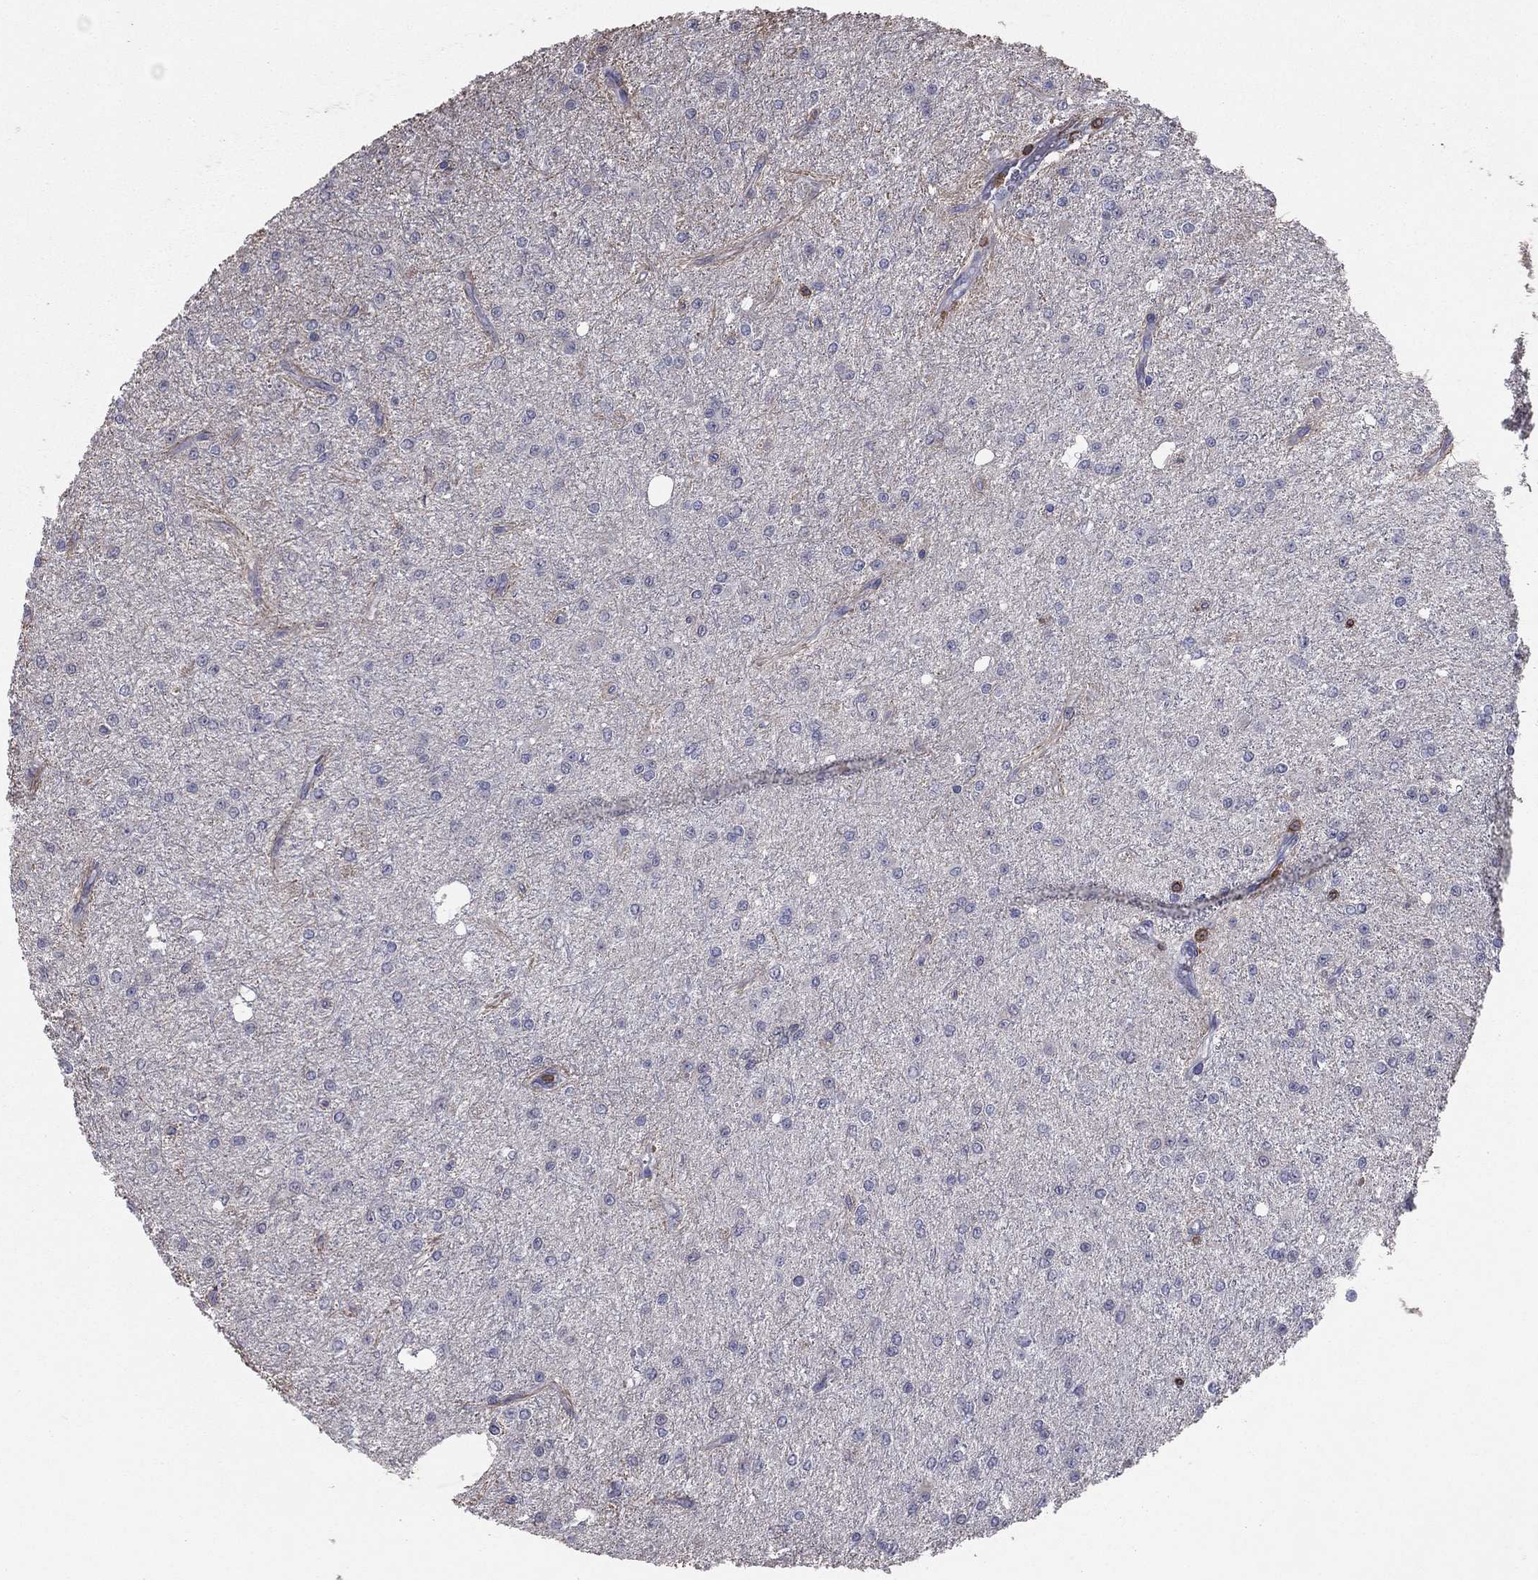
{"staining": {"intensity": "negative", "quantity": "none", "location": "none"}, "tissue": "glioma", "cell_type": "Tumor cells", "image_type": "cancer", "snomed": [{"axis": "morphology", "description": "Glioma, malignant, Low grade"}, {"axis": "topography", "description": "Brain"}], "caption": "DAB immunohistochemical staining of human malignant glioma (low-grade) shows no significant expression in tumor cells.", "gene": "PSTPIP1", "patient": {"sex": "male", "age": 27}}